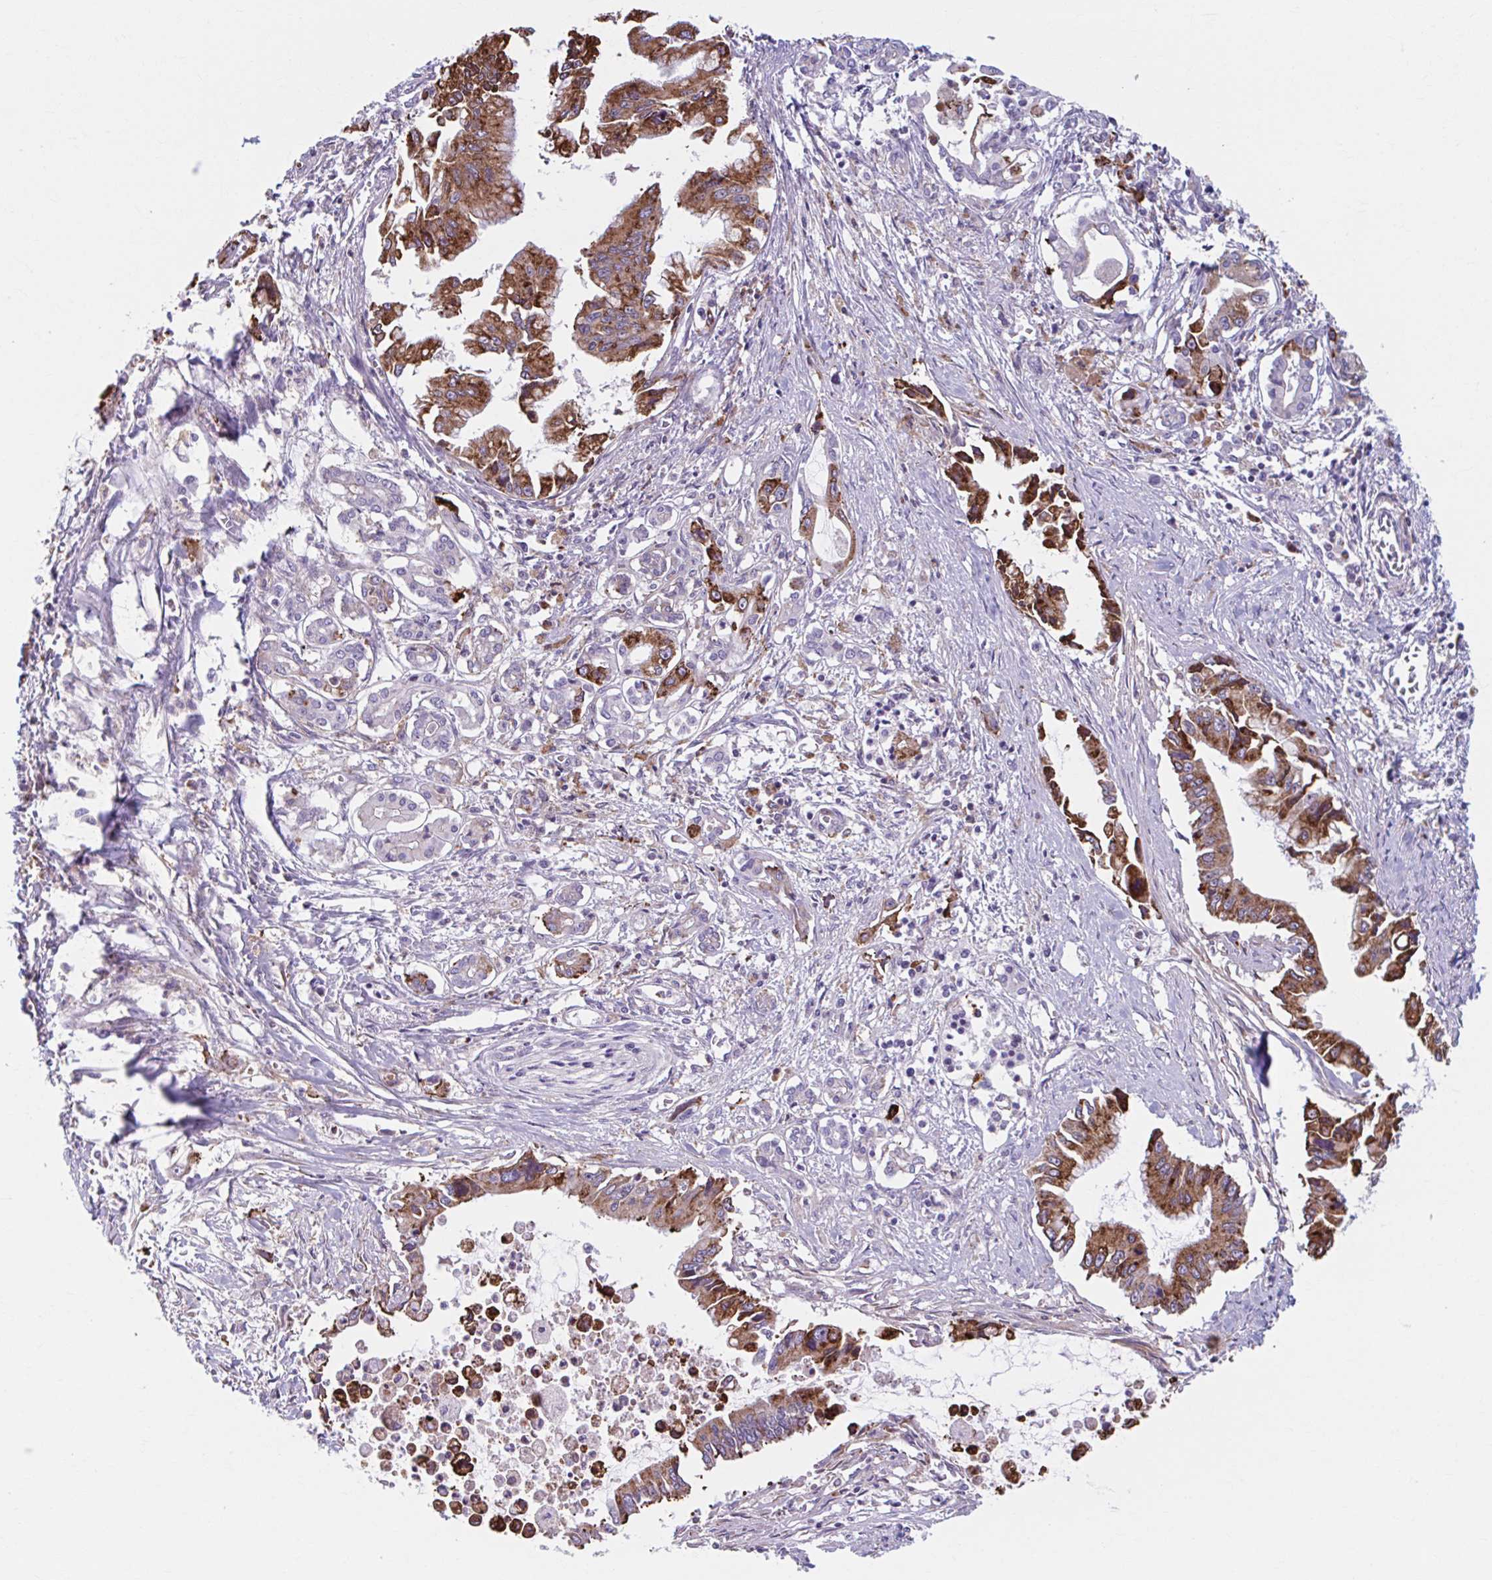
{"staining": {"intensity": "strong", "quantity": ">75%", "location": "cytoplasmic/membranous"}, "tissue": "pancreatic cancer", "cell_type": "Tumor cells", "image_type": "cancer", "snomed": [{"axis": "morphology", "description": "Adenocarcinoma, NOS"}, {"axis": "topography", "description": "Pancreas"}], "caption": "Immunohistochemical staining of pancreatic cancer (adenocarcinoma) exhibits high levels of strong cytoplasmic/membranous protein staining in approximately >75% of tumor cells.", "gene": "ADAT3", "patient": {"sex": "male", "age": 84}}